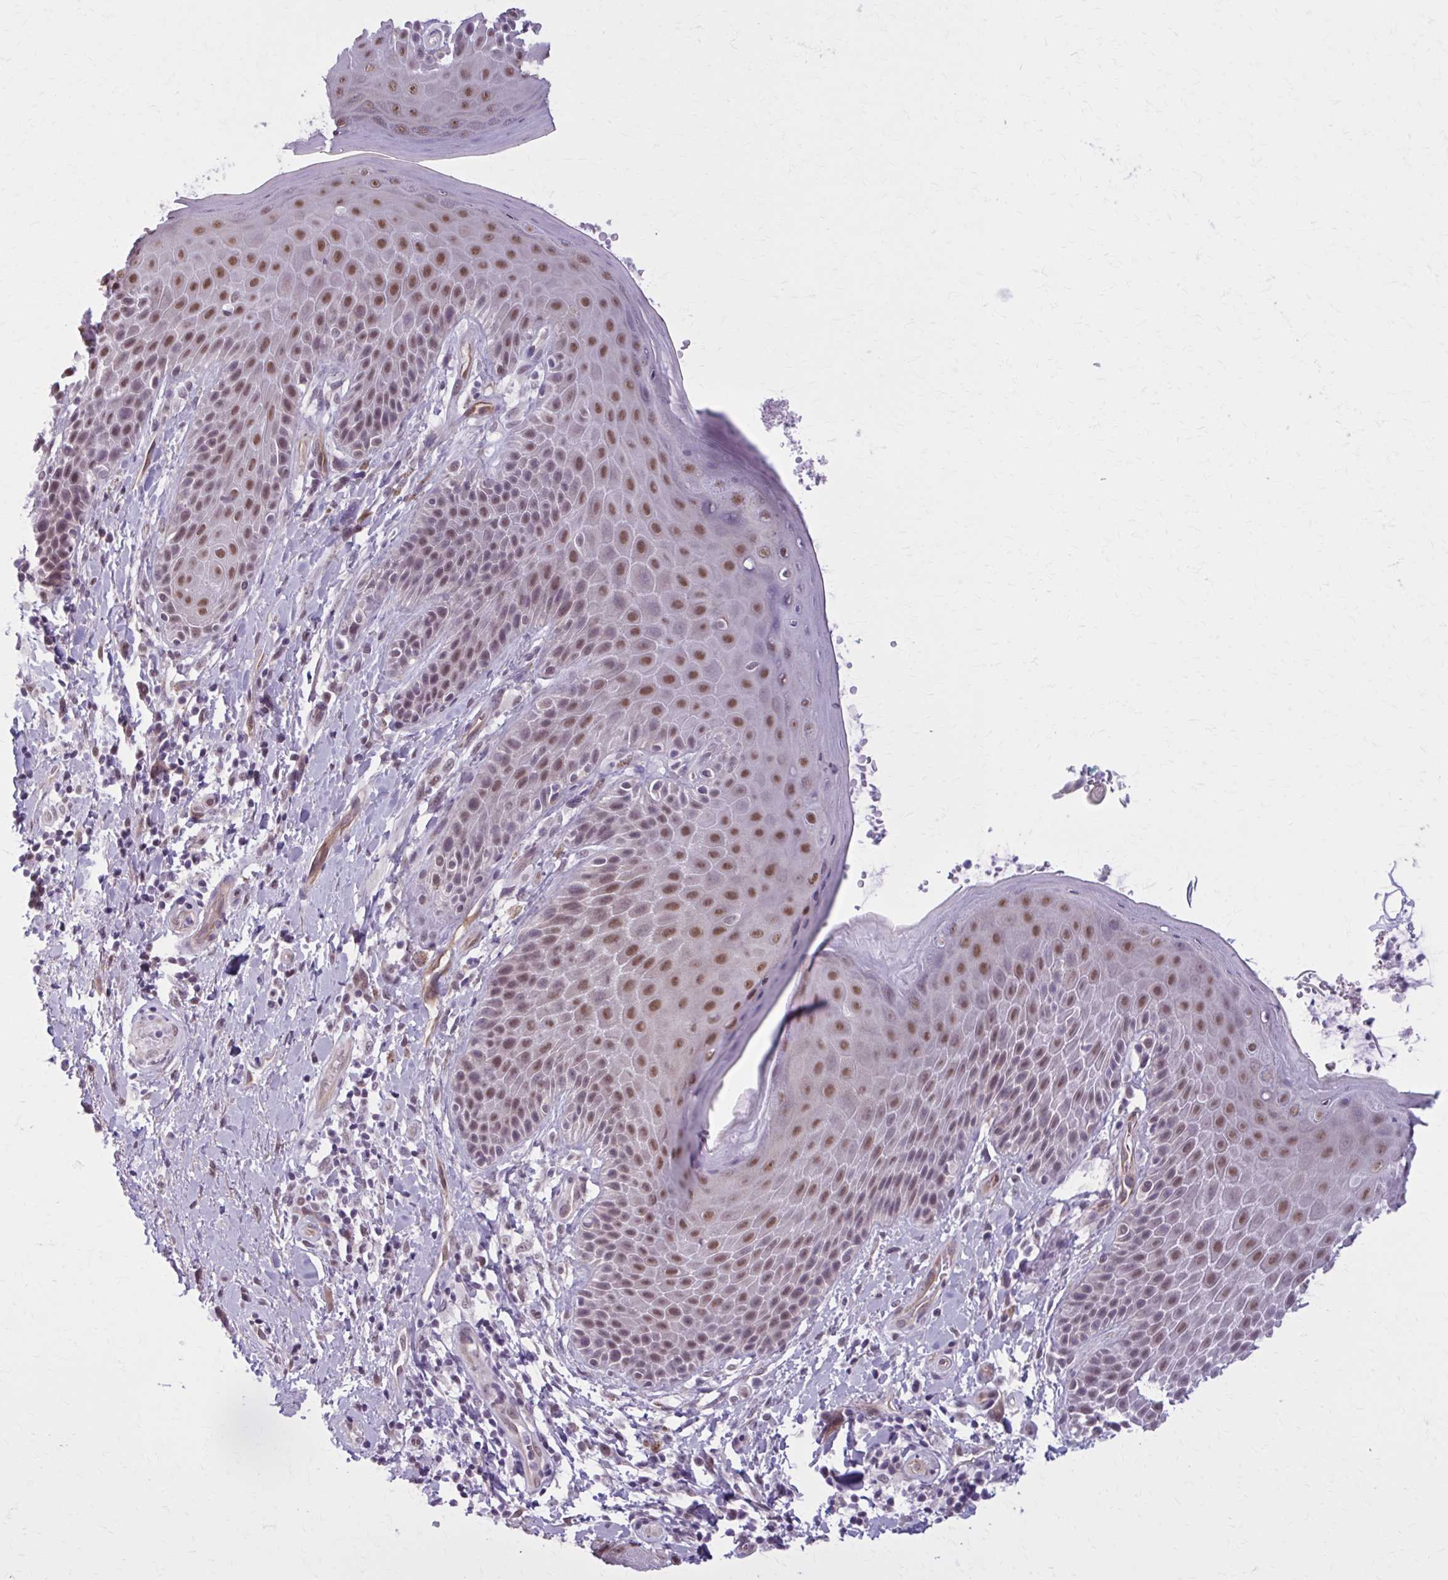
{"staining": {"intensity": "moderate", "quantity": ">75%", "location": "nuclear"}, "tissue": "skin", "cell_type": "Epidermal cells", "image_type": "normal", "snomed": [{"axis": "morphology", "description": "Normal tissue, NOS"}, {"axis": "topography", "description": "Anal"}, {"axis": "topography", "description": "Peripheral nerve tissue"}], "caption": "An immunohistochemistry (IHC) photomicrograph of normal tissue is shown. Protein staining in brown labels moderate nuclear positivity in skin within epidermal cells. Immunohistochemistry (ihc) stains the protein of interest in brown and the nuclei are stained blue.", "gene": "NUMBL", "patient": {"sex": "male", "age": 51}}